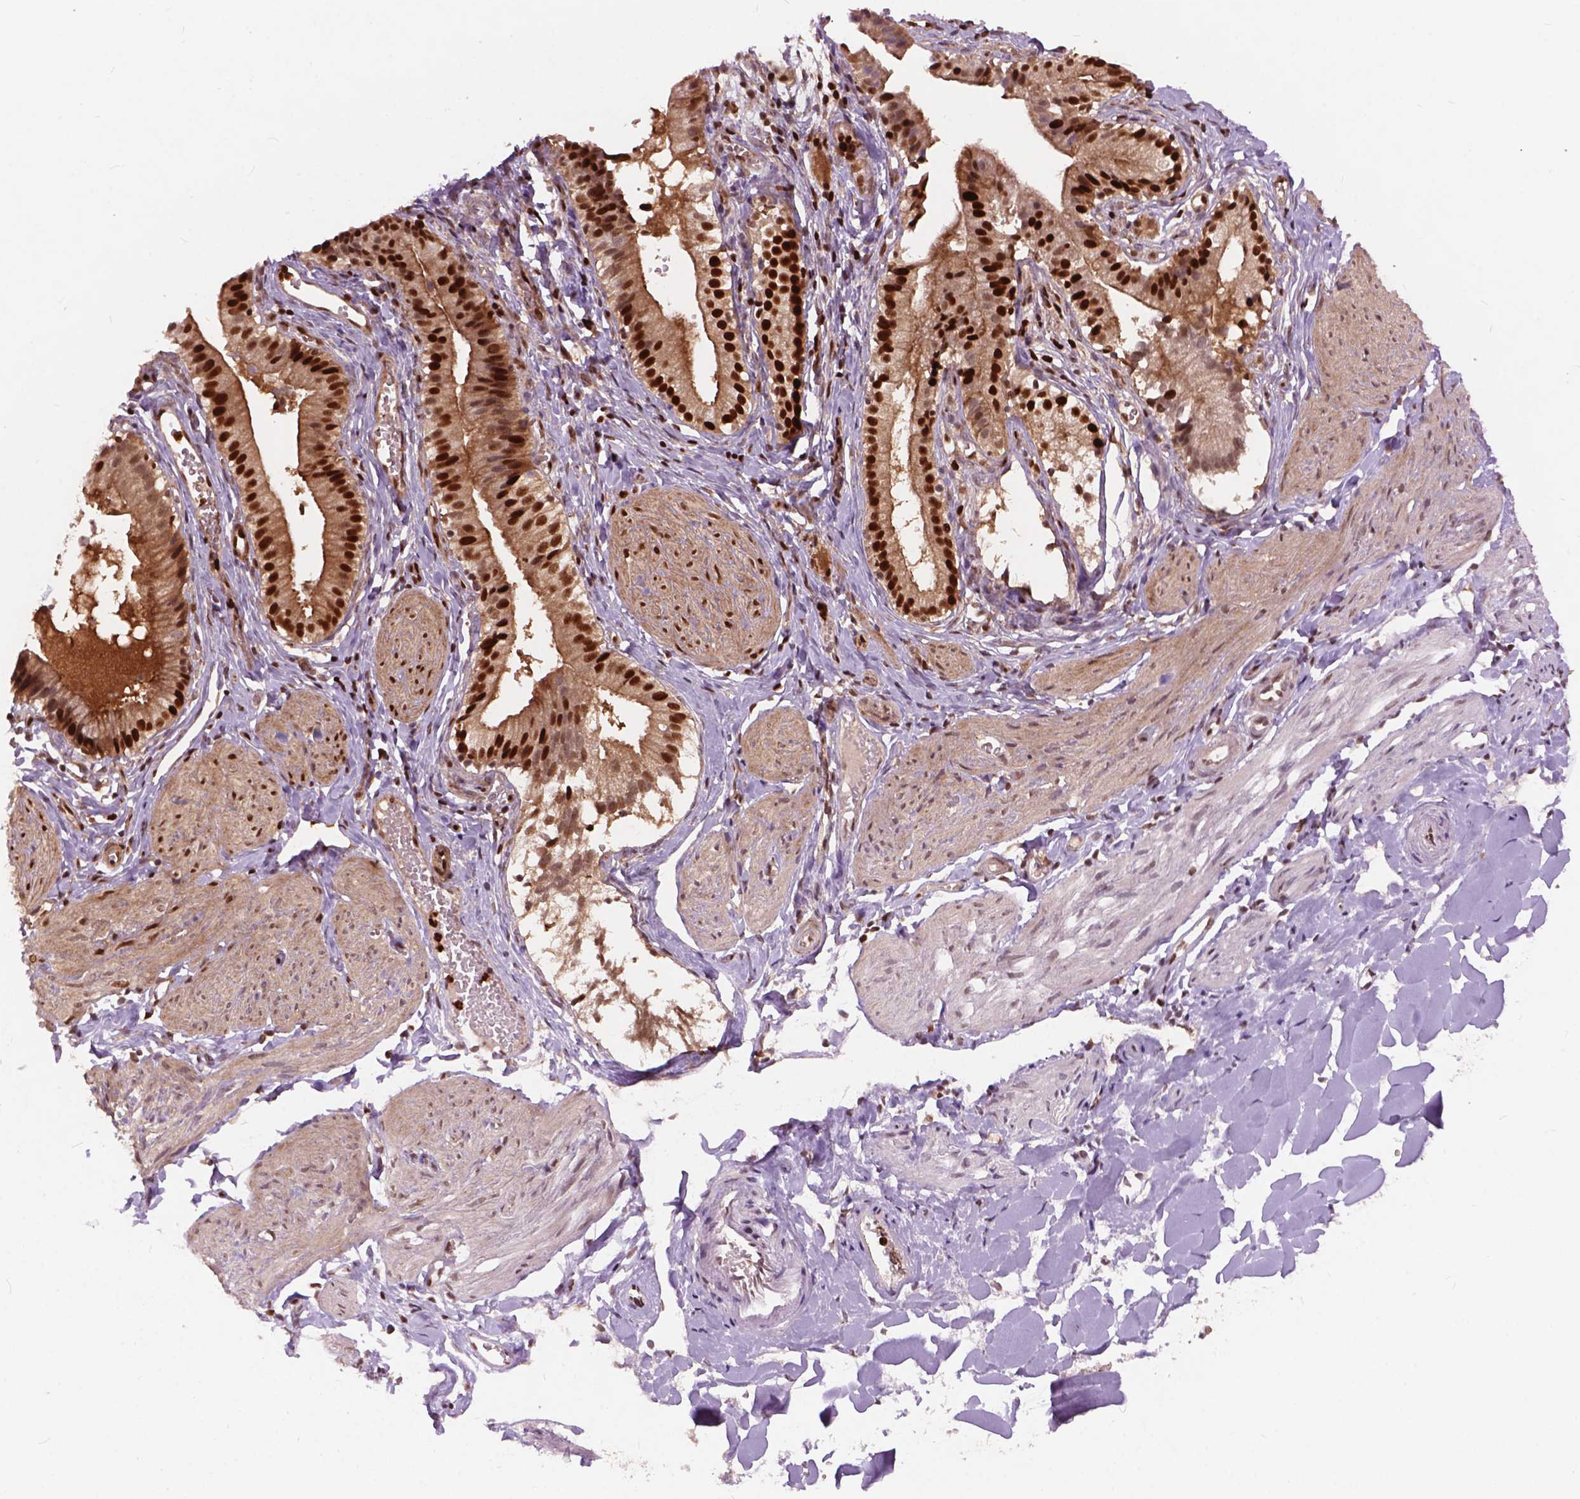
{"staining": {"intensity": "strong", "quantity": ">75%", "location": "cytoplasmic/membranous,nuclear"}, "tissue": "gallbladder", "cell_type": "Glandular cells", "image_type": "normal", "snomed": [{"axis": "morphology", "description": "Normal tissue, NOS"}, {"axis": "topography", "description": "Gallbladder"}], "caption": "The immunohistochemical stain highlights strong cytoplasmic/membranous,nuclear expression in glandular cells of normal gallbladder. The staining is performed using DAB (3,3'-diaminobenzidine) brown chromogen to label protein expression. The nuclei are counter-stained blue using hematoxylin.", "gene": "ANP32A", "patient": {"sex": "female", "age": 47}}